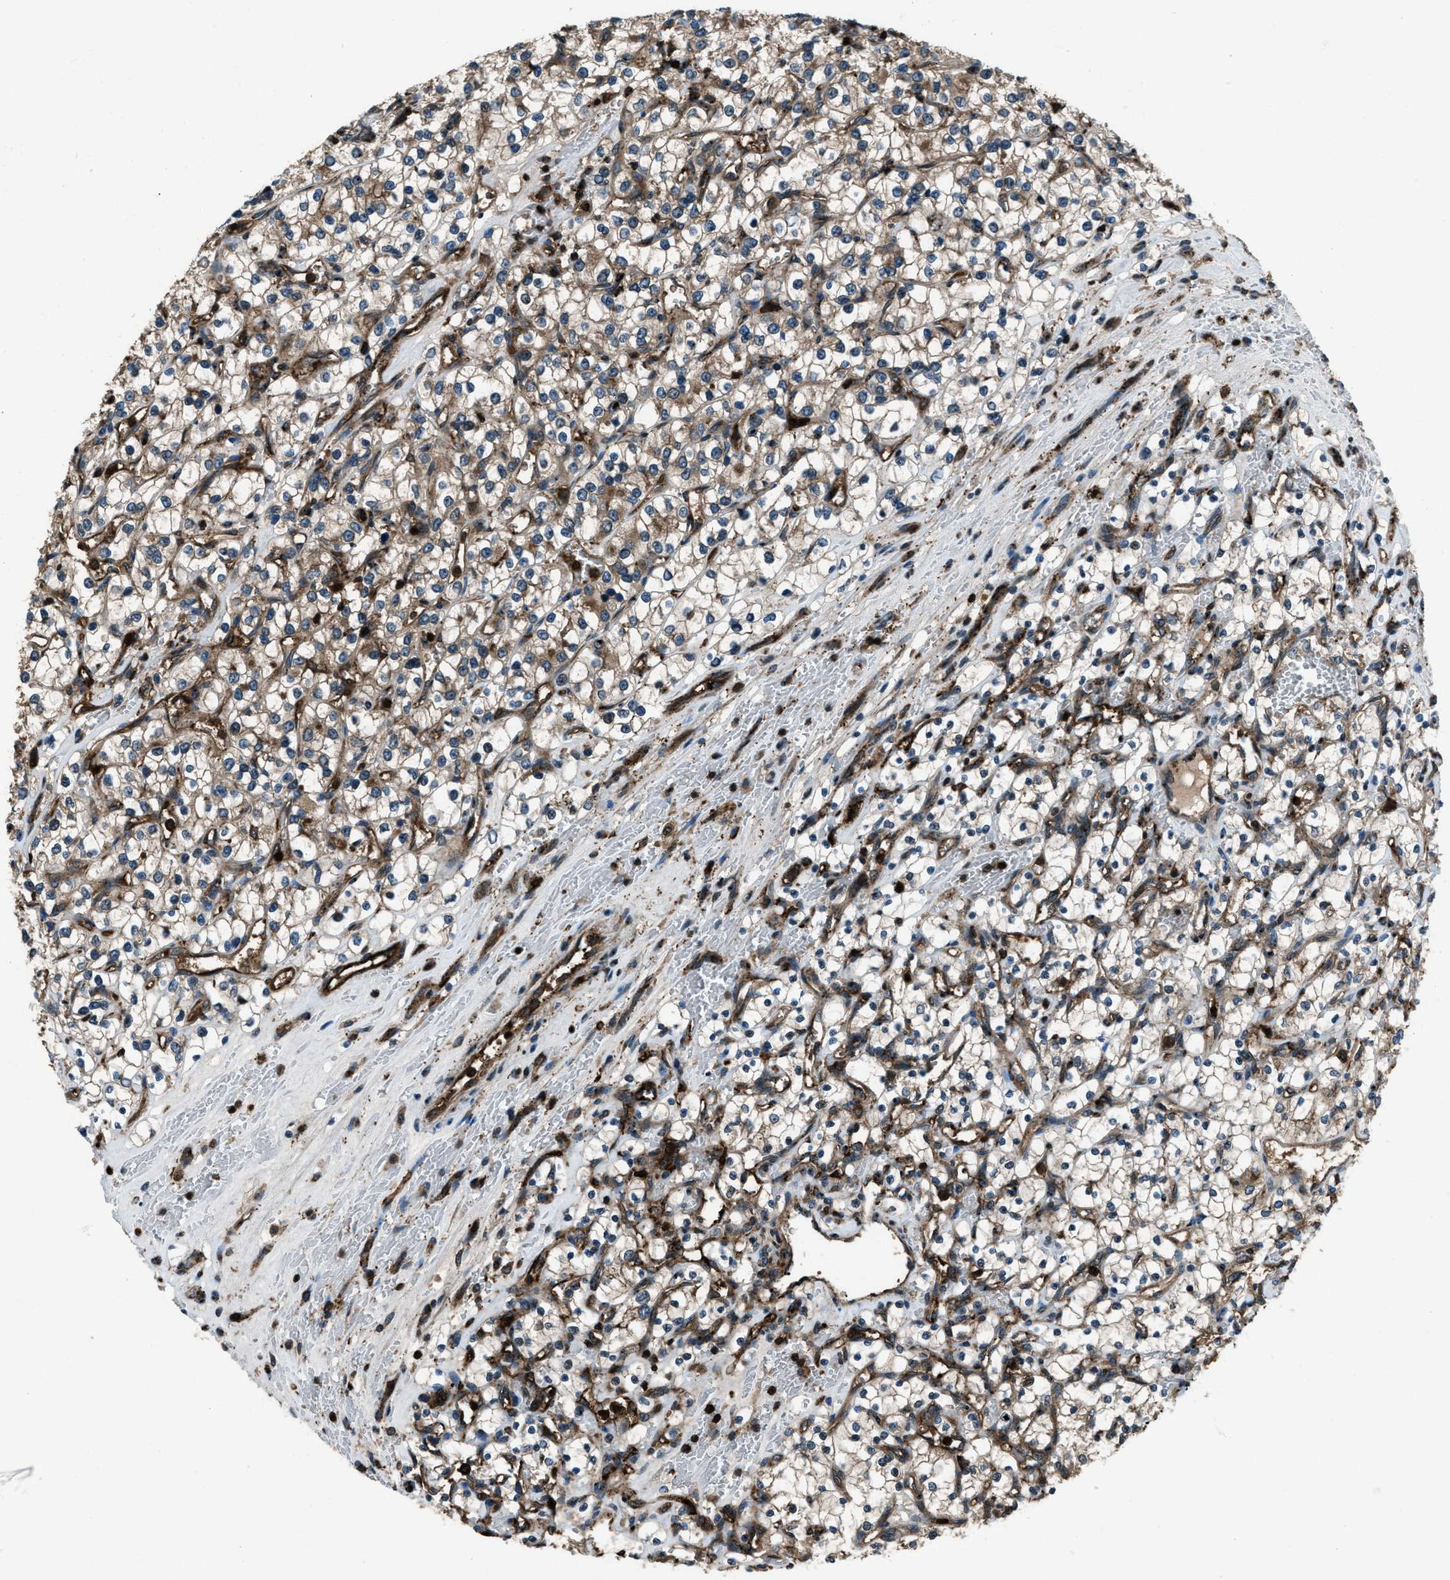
{"staining": {"intensity": "moderate", "quantity": "25%-75%", "location": "cytoplasmic/membranous"}, "tissue": "renal cancer", "cell_type": "Tumor cells", "image_type": "cancer", "snomed": [{"axis": "morphology", "description": "Adenocarcinoma, NOS"}, {"axis": "topography", "description": "Kidney"}], "caption": "There is medium levels of moderate cytoplasmic/membranous expression in tumor cells of renal cancer, as demonstrated by immunohistochemical staining (brown color).", "gene": "SNX30", "patient": {"sex": "female", "age": 69}}